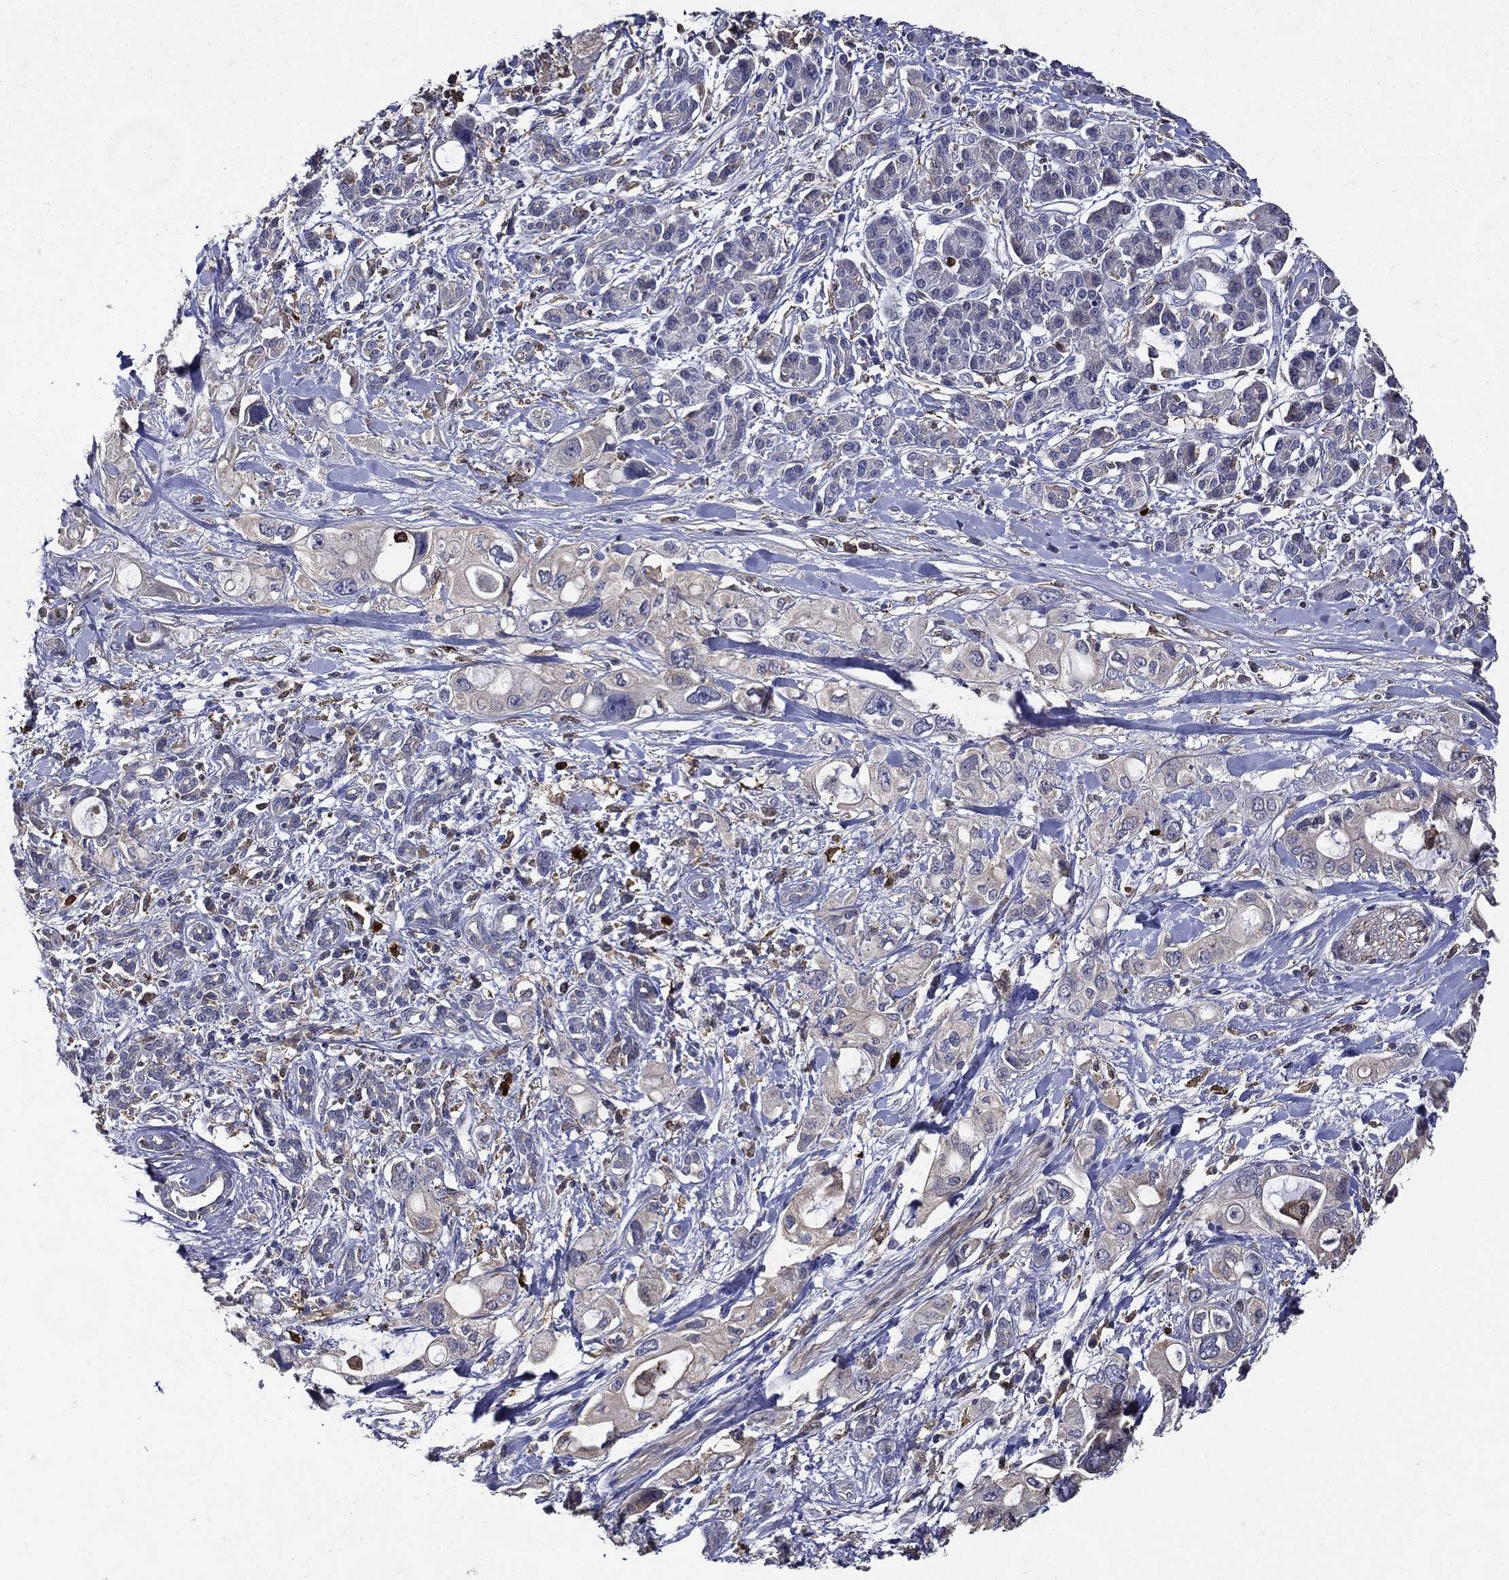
{"staining": {"intensity": "negative", "quantity": "none", "location": "none"}, "tissue": "pancreatic cancer", "cell_type": "Tumor cells", "image_type": "cancer", "snomed": [{"axis": "morphology", "description": "Adenocarcinoma, NOS"}, {"axis": "topography", "description": "Pancreas"}], "caption": "An immunohistochemistry (IHC) image of pancreatic adenocarcinoma is shown. There is no staining in tumor cells of pancreatic adenocarcinoma.", "gene": "GPR171", "patient": {"sex": "female", "age": 56}}